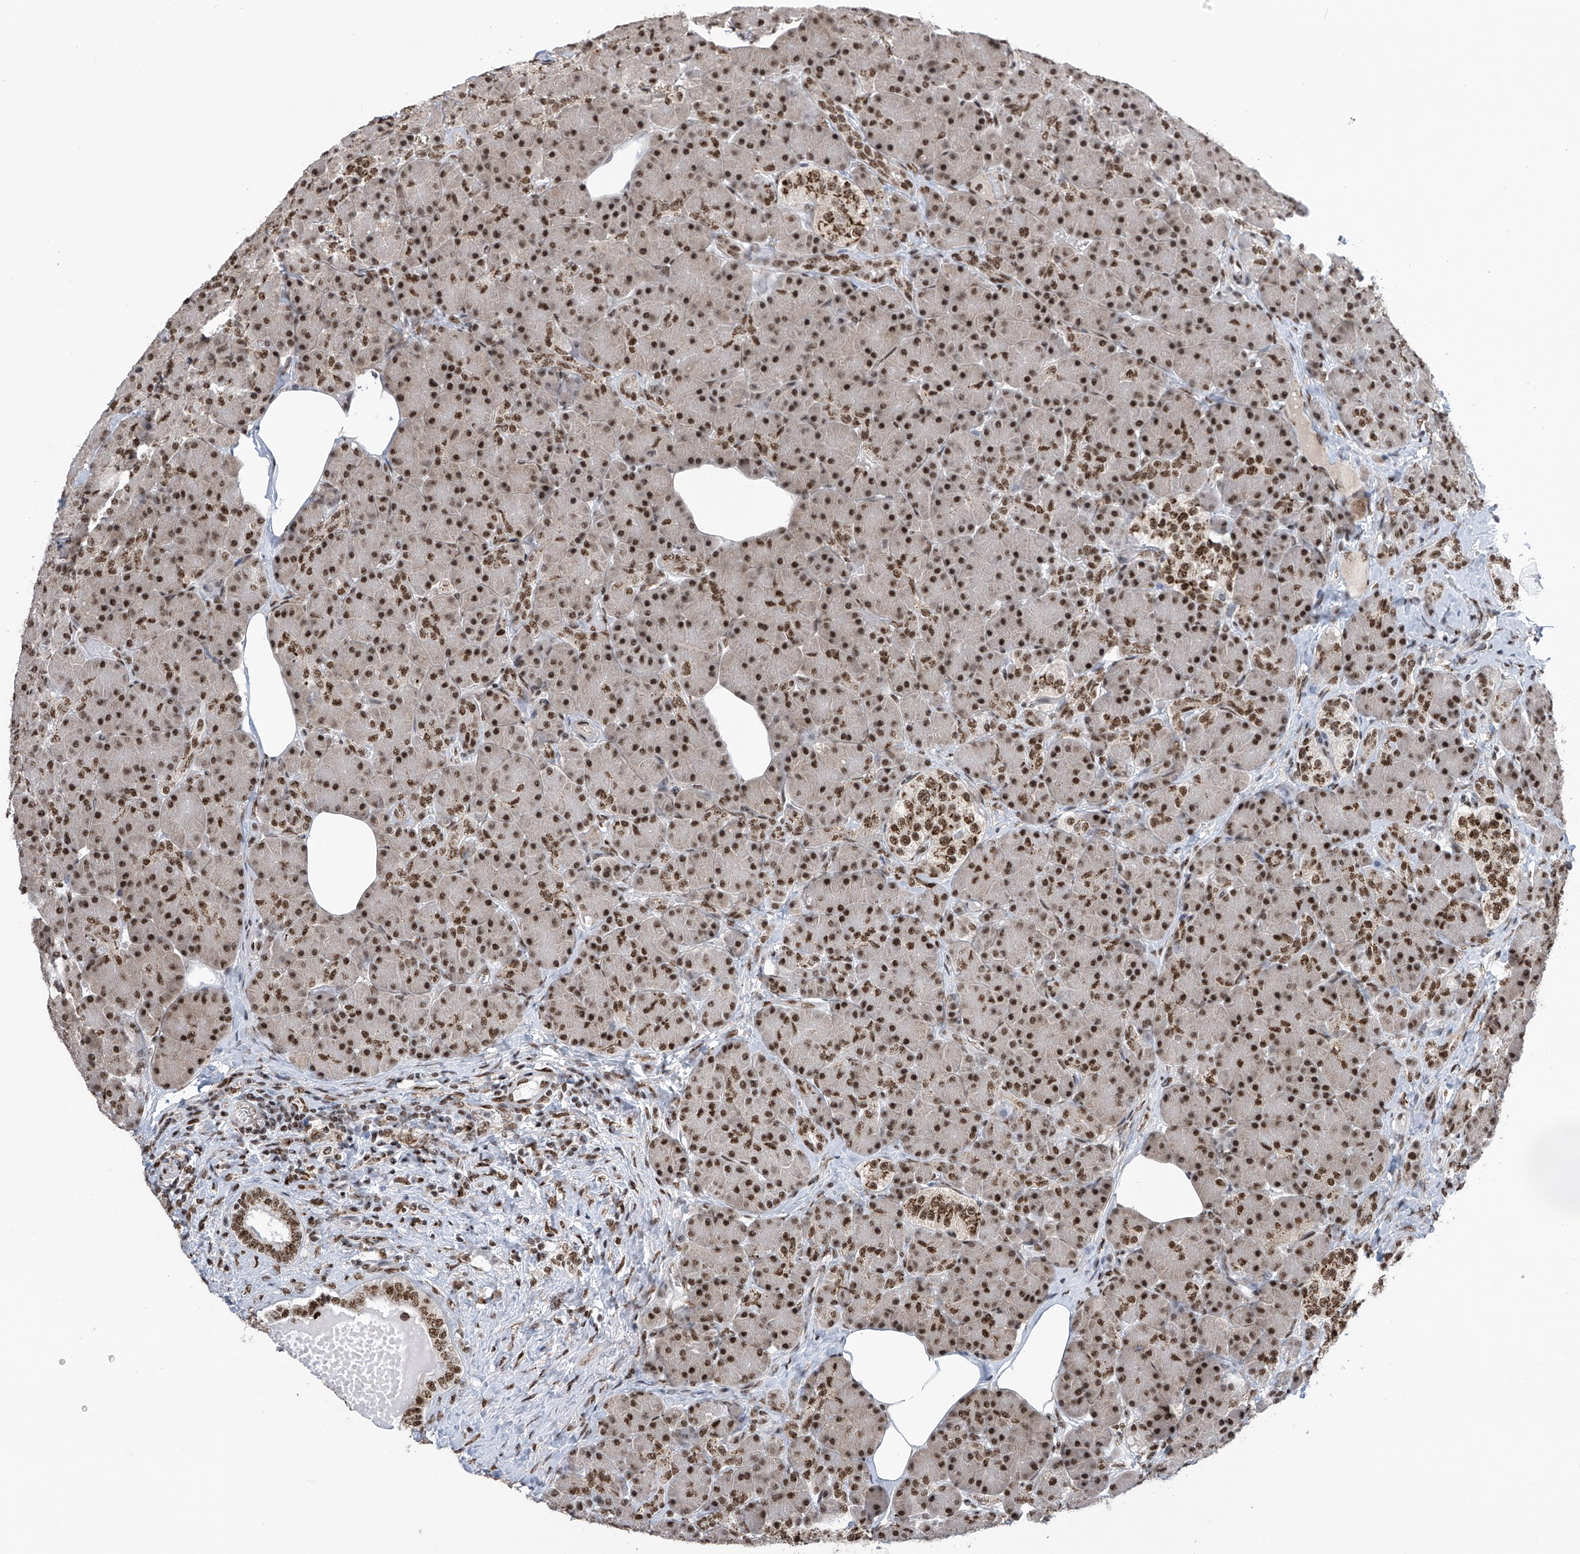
{"staining": {"intensity": "strong", "quantity": ">75%", "location": "nuclear"}, "tissue": "pancreas", "cell_type": "Exocrine glandular cells", "image_type": "normal", "snomed": [{"axis": "morphology", "description": "Normal tissue, NOS"}, {"axis": "topography", "description": "Pancreas"}], "caption": "This histopathology image displays immunohistochemistry (IHC) staining of benign pancreas, with high strong nuclear staining in approximately >75% of exocrine glandular cells.", "gene": "APLF", "patient": {"sex": "female", "age": 43}}